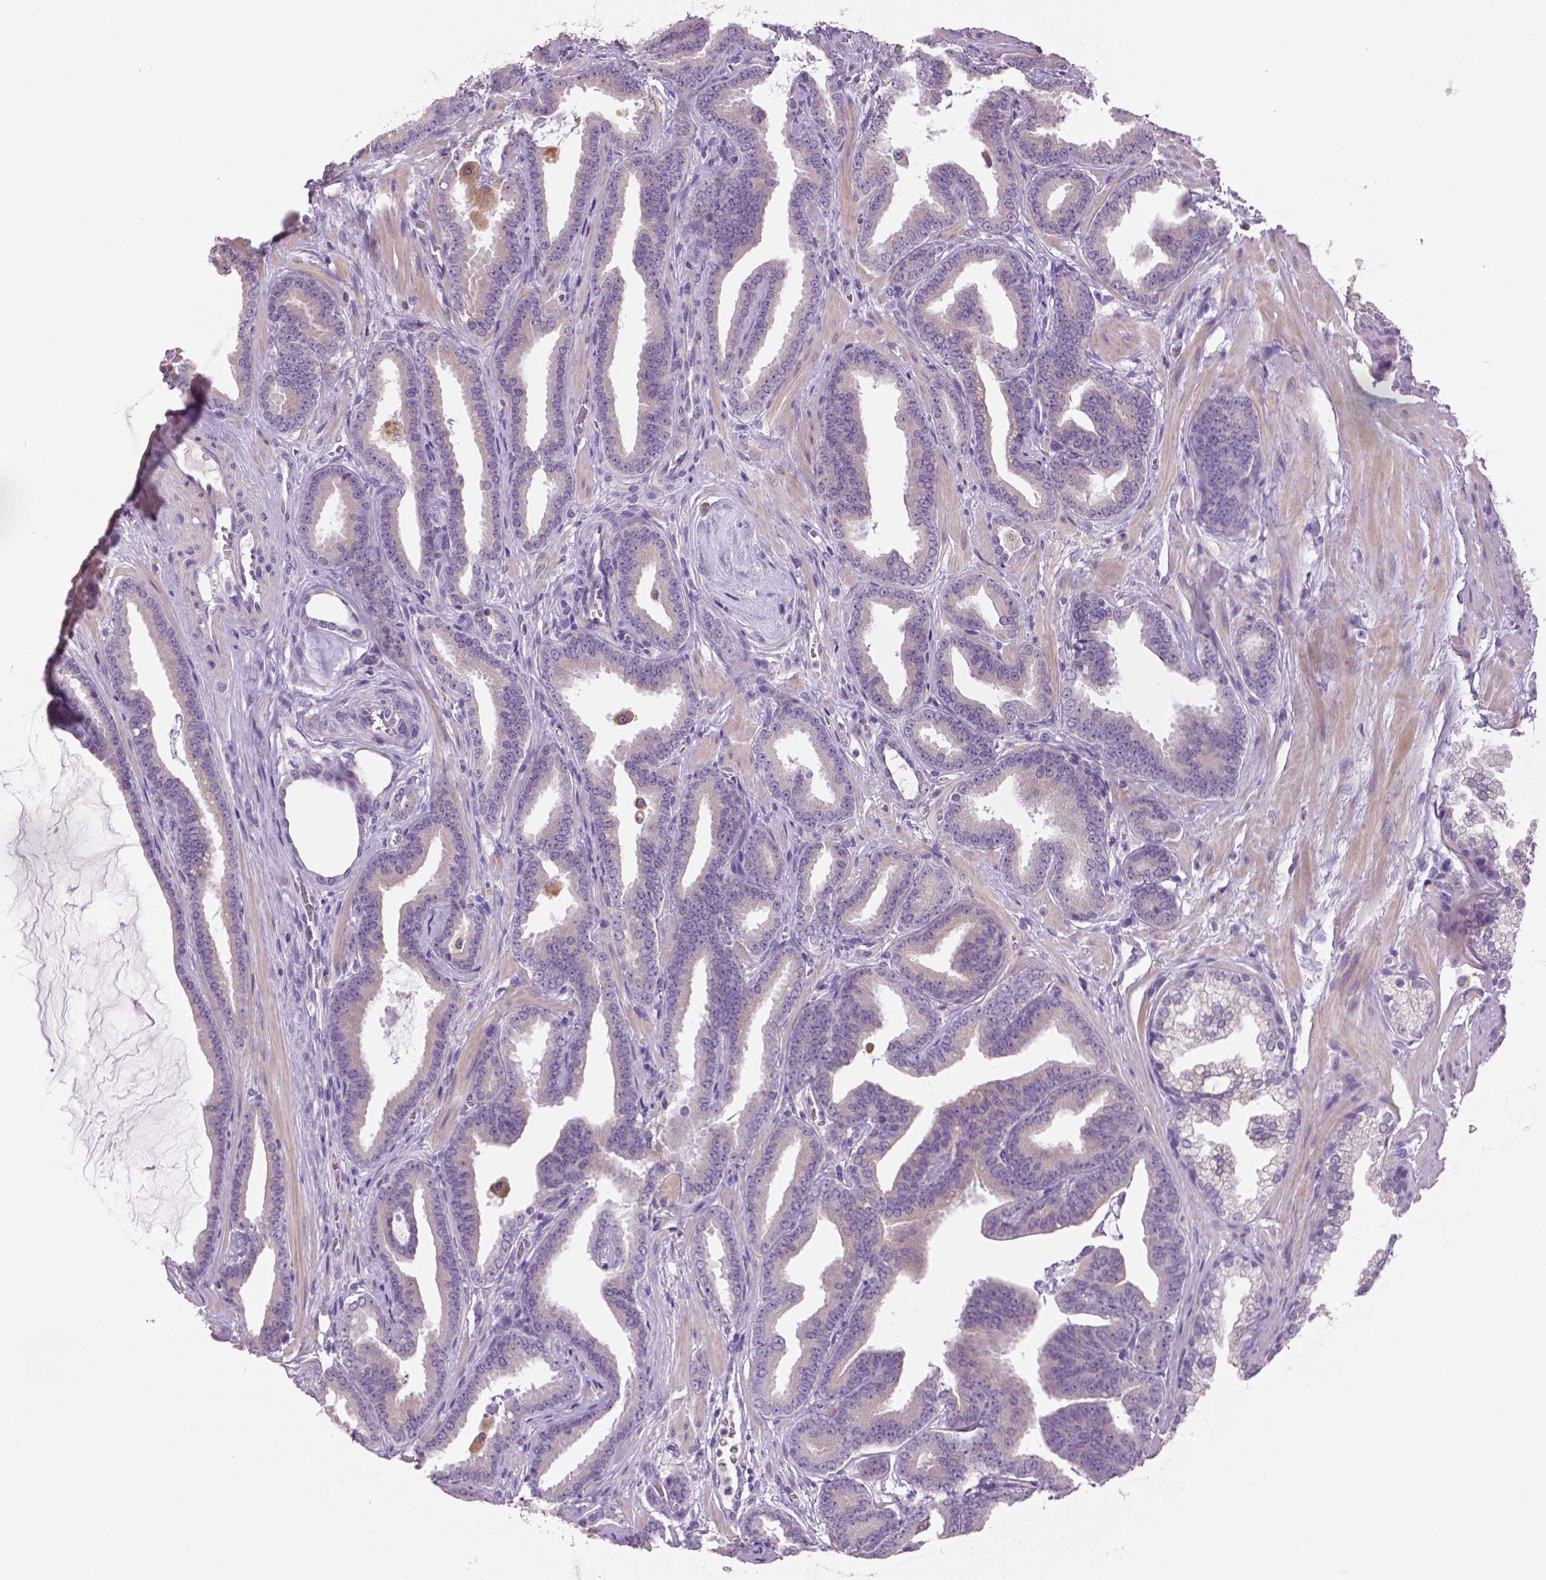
{"staining": {"intensity": "weak", "quantity": "25%-75%", "location": "cytoplasmic/membranous"}, "tissue": "prostate cancer", "cell_type": "Tumor cells", "image_type": "cancer", "snomed": [{"axis": "morphology", "description": "Adenocarcinoma, Low grade"}, {"axis": "topography", "description": "Prostate"}], "caption": "Protein expression analysis of prostate cancer (low-grade adenocarcinoma) shows weak cytoplasmic/membranous positivity in approximately 25%-75% of tumor cells. Using DAB (brown) and hematoxylin (blue) stains, captured at high magnification using brightfield microscopy.", "gene": "DNAH12", "patient": {"sex": "male", "age": 63}}